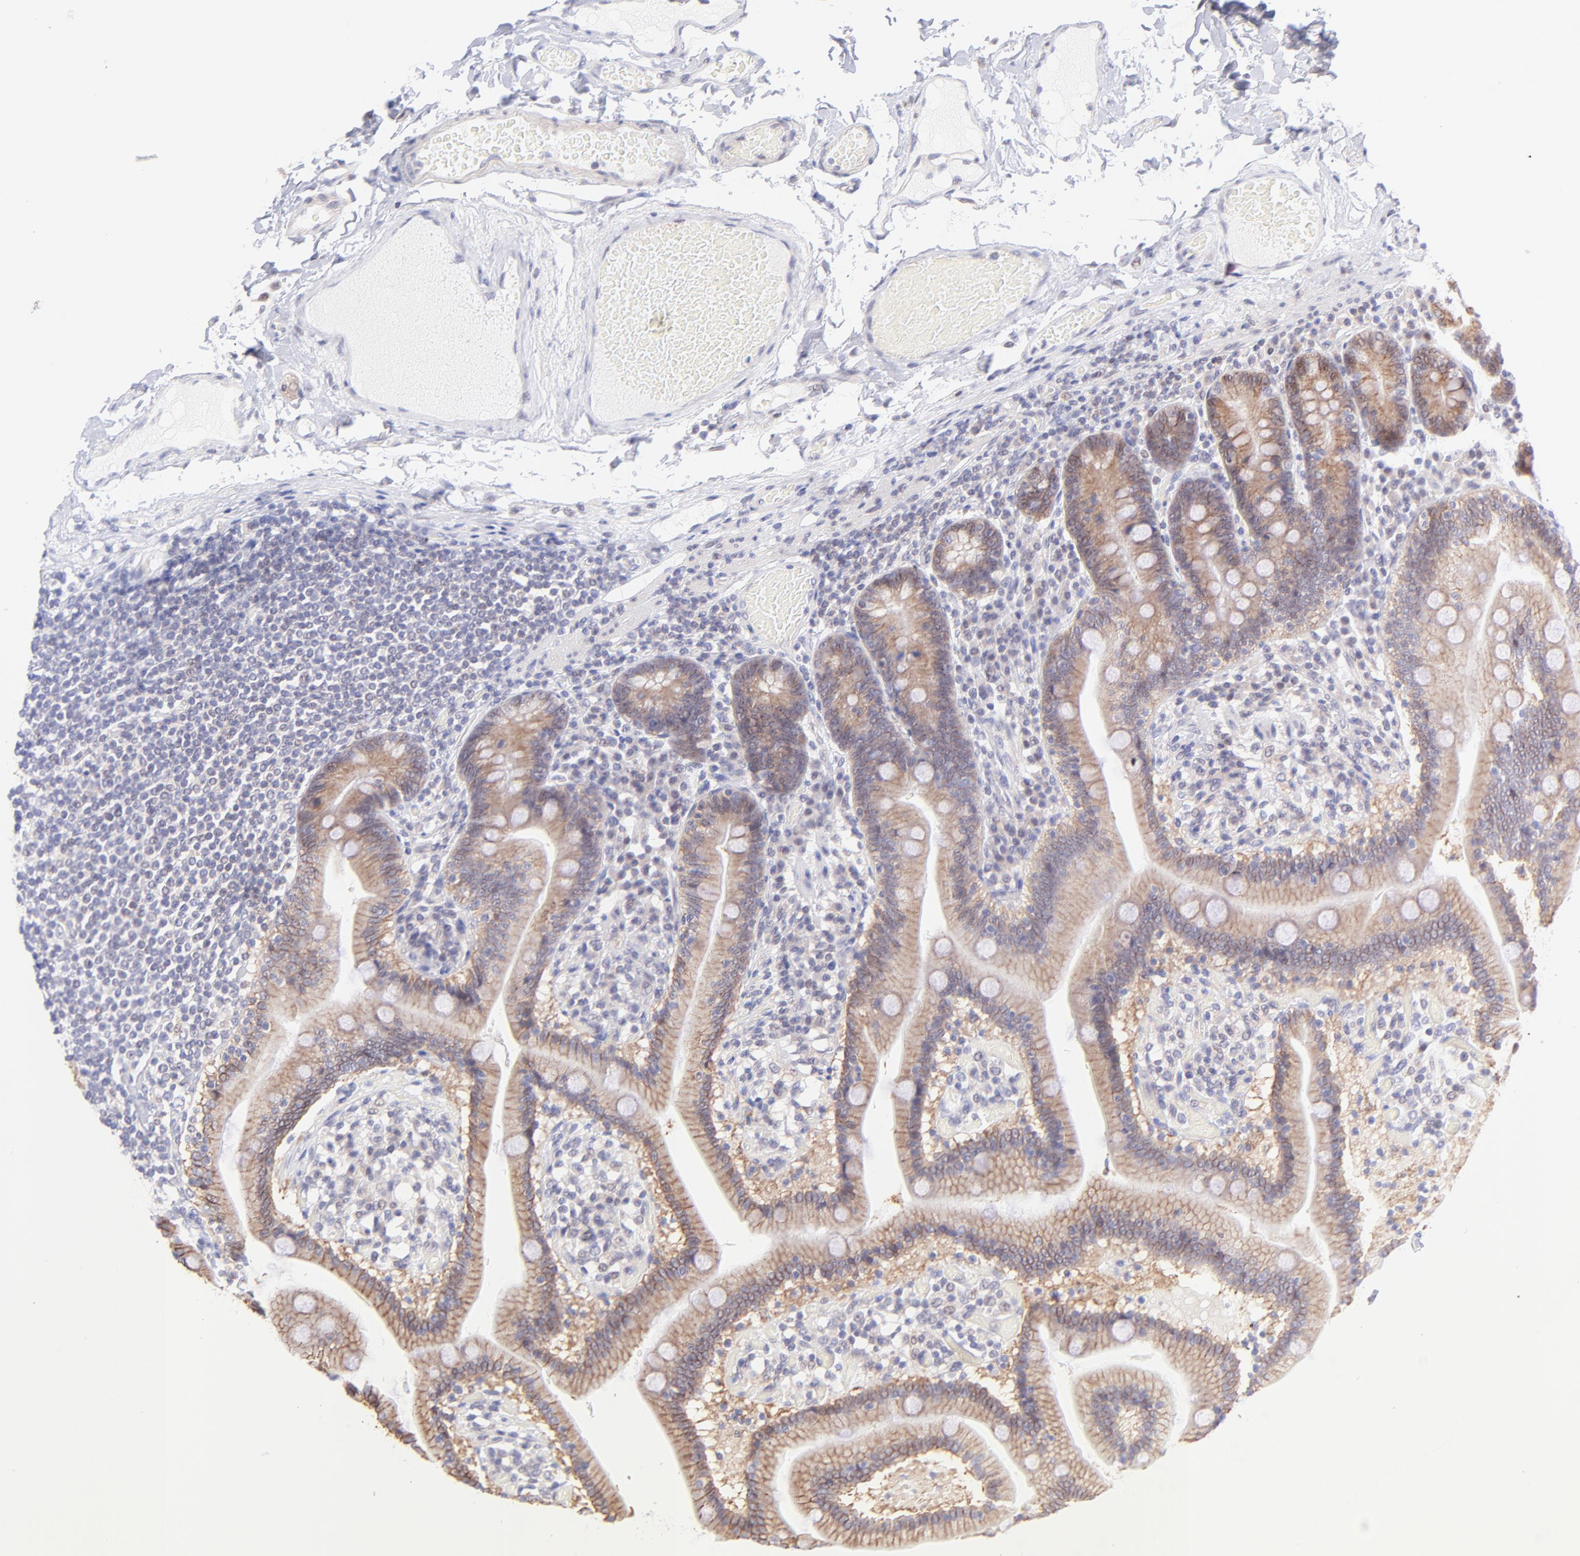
{"staining": {"intensity": "weak", "quantity": ">75%", "location": "cytoplasmic/membranous"}, "tissue": "duodenum", "cell_type": "Glandular cells", "image_type": "normal", "snomed": [{"axis": "morphology", "description": "Normal tissue, NOS"}, {"axis": "topography", "description": "Duodenum"}], "caption": "Immunohistochemical staining of unremarkable human duodenum exhibits >75% levels of weak cytoplasmic/membranous protein staining in approximately >75% of glandular cells. Nuclei are stained in blue.", "gene": "PBDC1", "patient": {"sex": "male", "age": 66}}